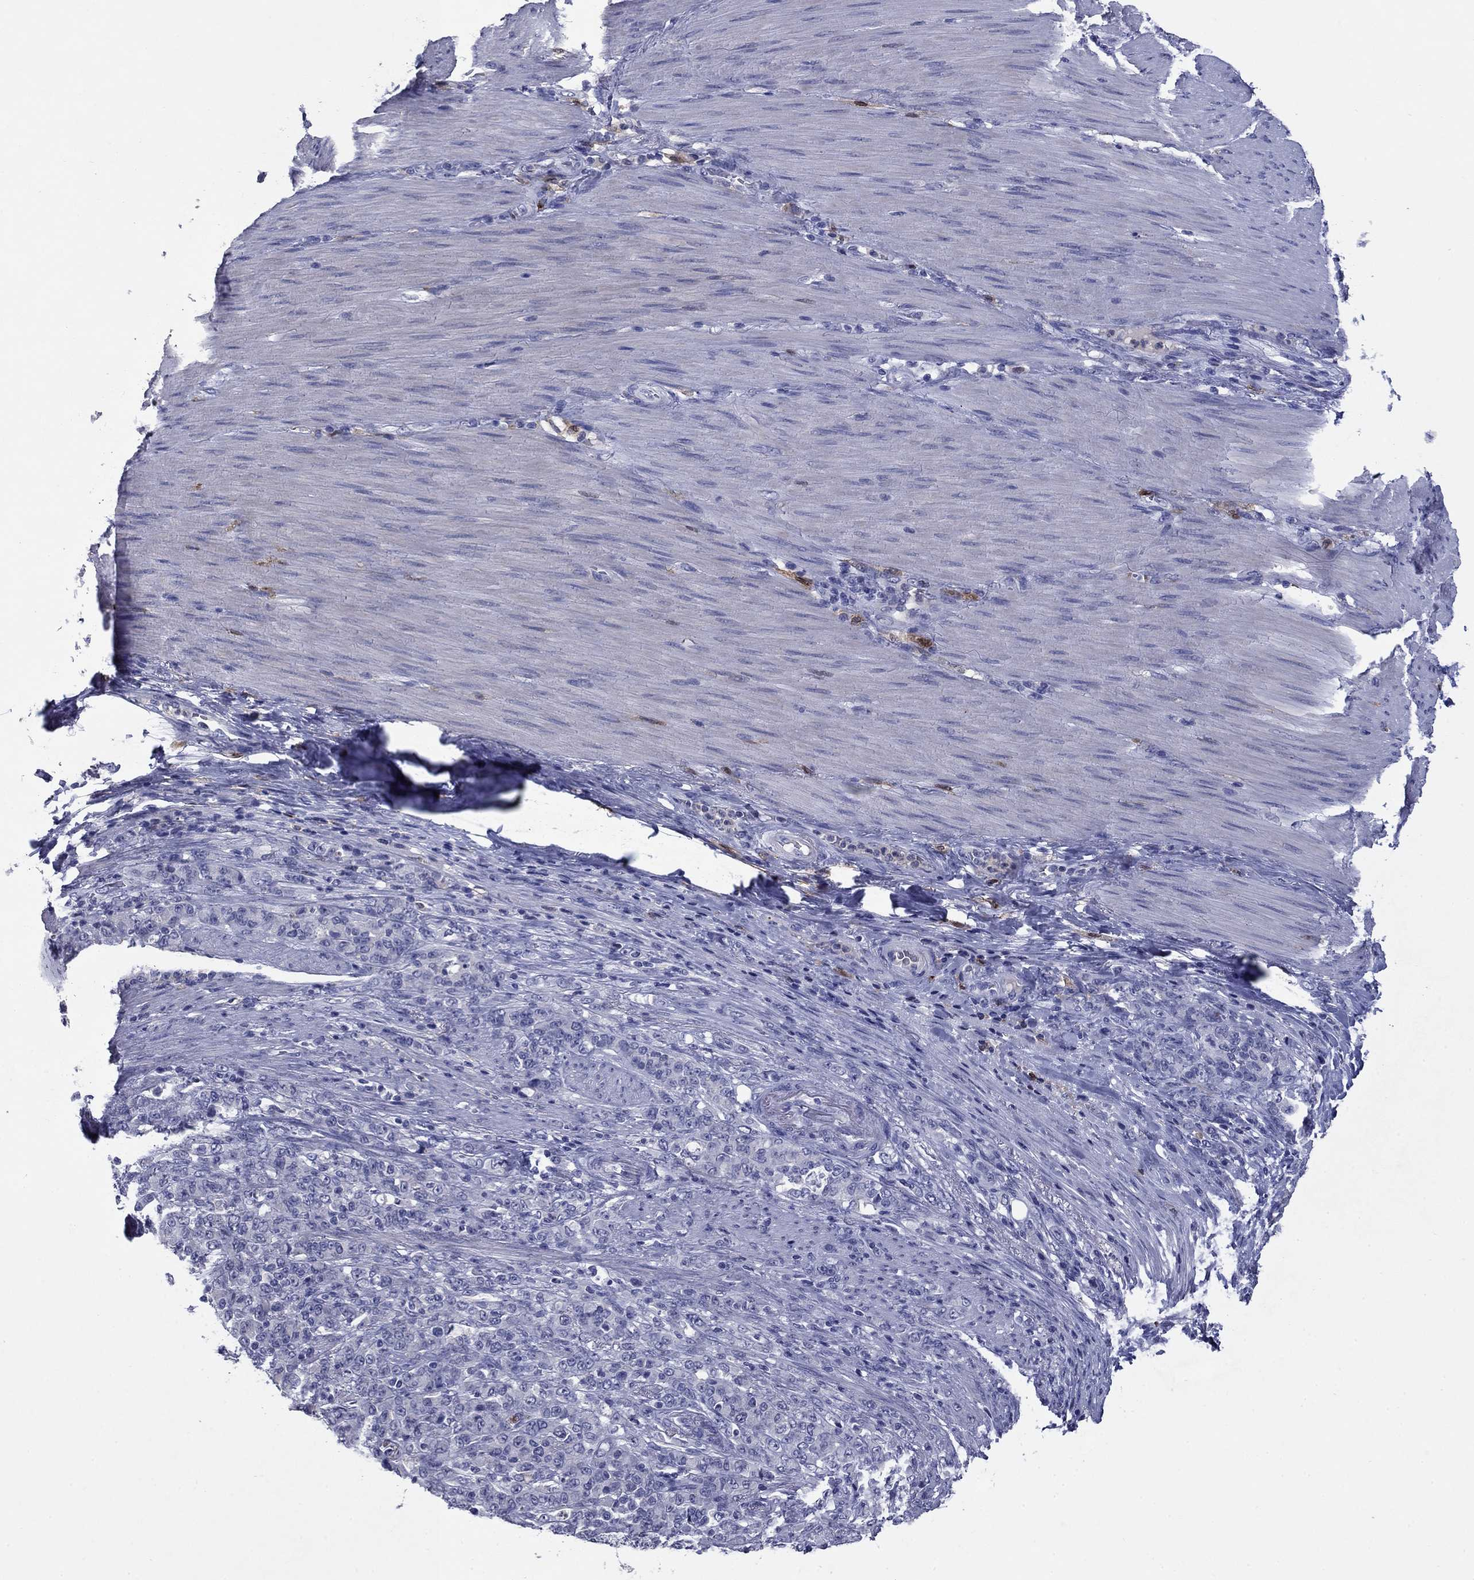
{"staining": {"intensity": "negative", "quantity": "none", "location": "none"}, "tissue": "stomach cancer", "cell_type": "Tumor cells", "image_type": "cancer", "snomed": [{"axis": "morphology", "description": "Normal tissue, NOS"}, {"axis": "morphology", "description": "Adenocarcinoma, NOS"}, {"axis": "topography", "description": "Stomach"}], "caption": "Human stomach cancer (adenocarcinoma) stained for a protein using IHC reveals no expression in tumor cells.", "gene": "CFAP119", "patient": {"sex": "female", "age": 79}}